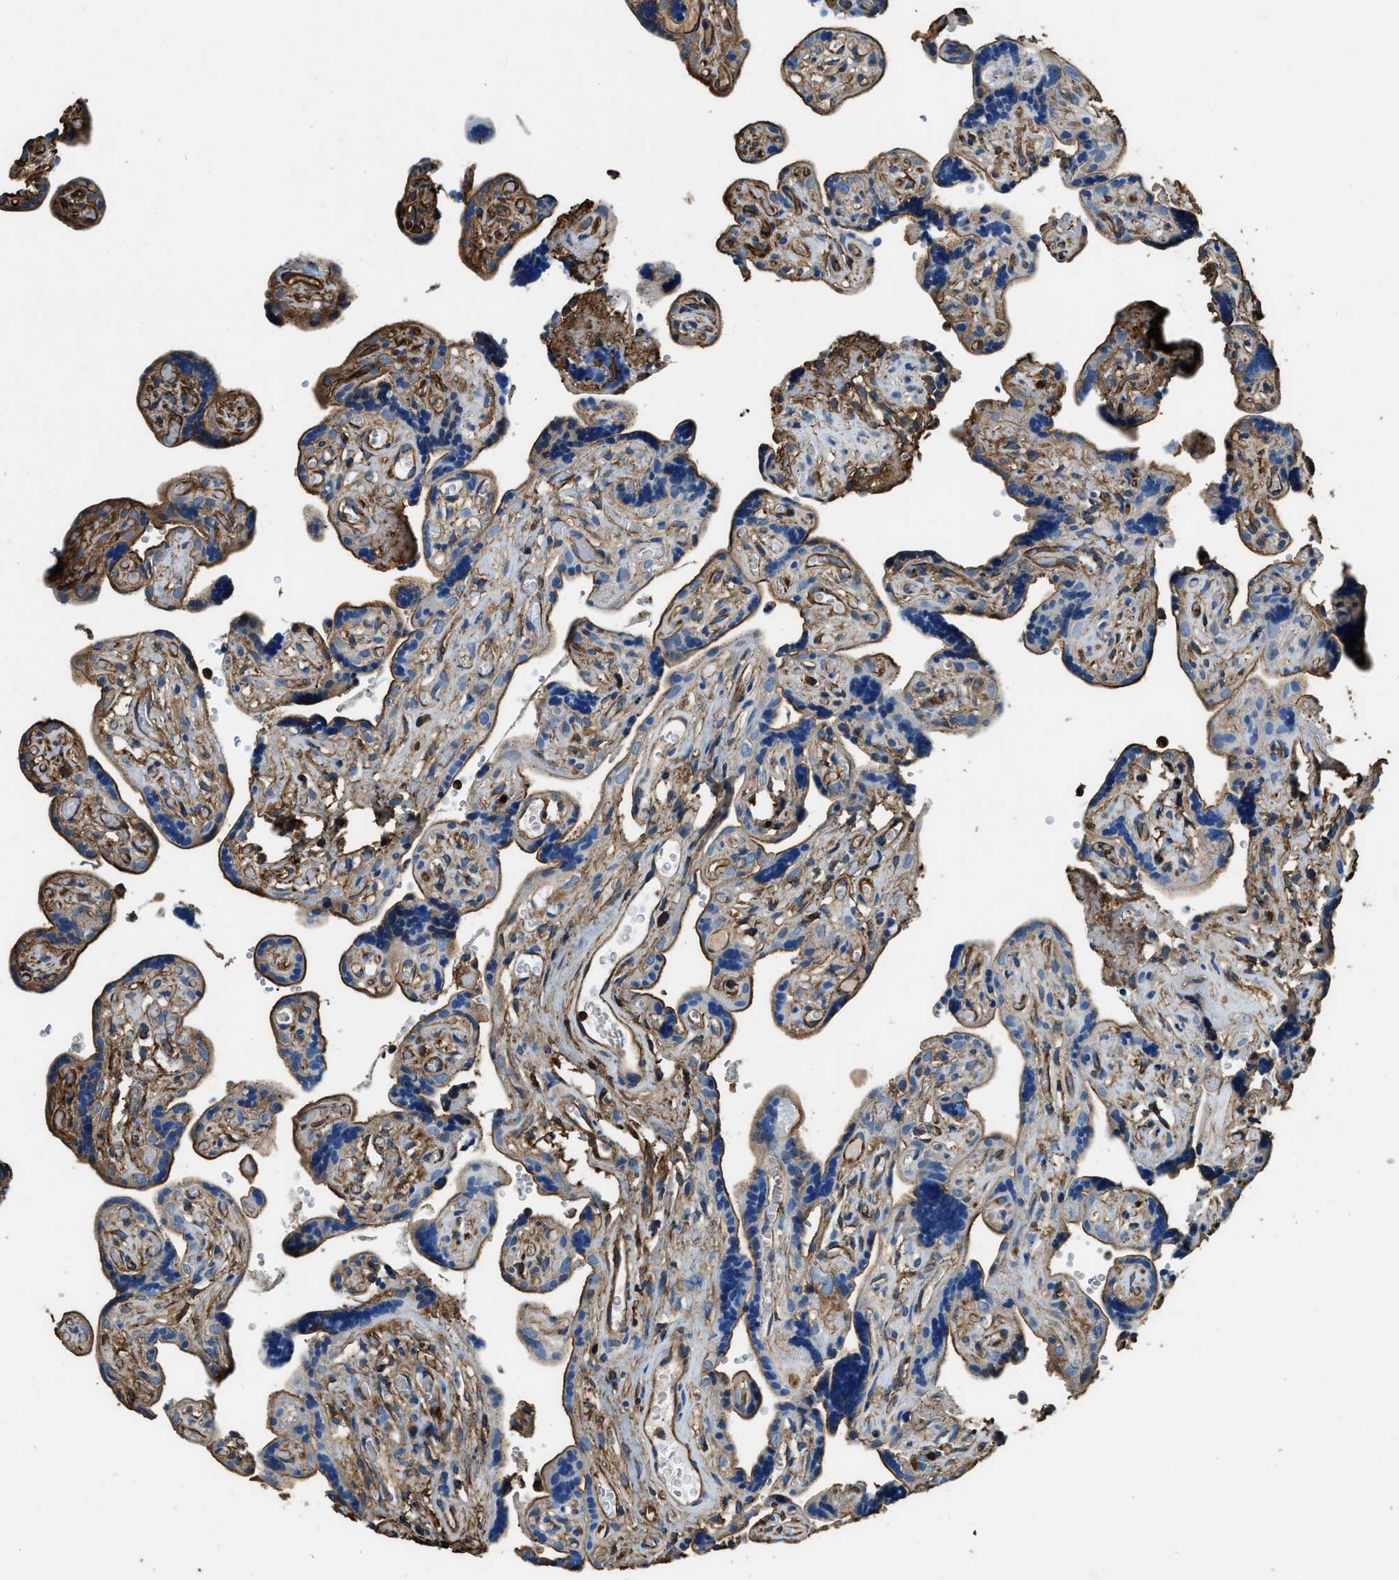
{"staining": {"intensity": "strong", "quantity": ">75%", "location": "cytoplasmic/membranous"}, "tissue": "placenta", "cell_type": "Decidual cells", "image_type": "normal", "snomed": [{"axis": "morphology", "description": "Normal tissue, NOS"}, {"axis": "topography", "description": "Placenta"}], "caption": "Protein staining of unremarkable placenta exhibits strong cytoplasmic/membranous expression in approximately >75% of decidual cells.", "gene": "ACCS", "patient": {"sex": "female", "age": 30}}